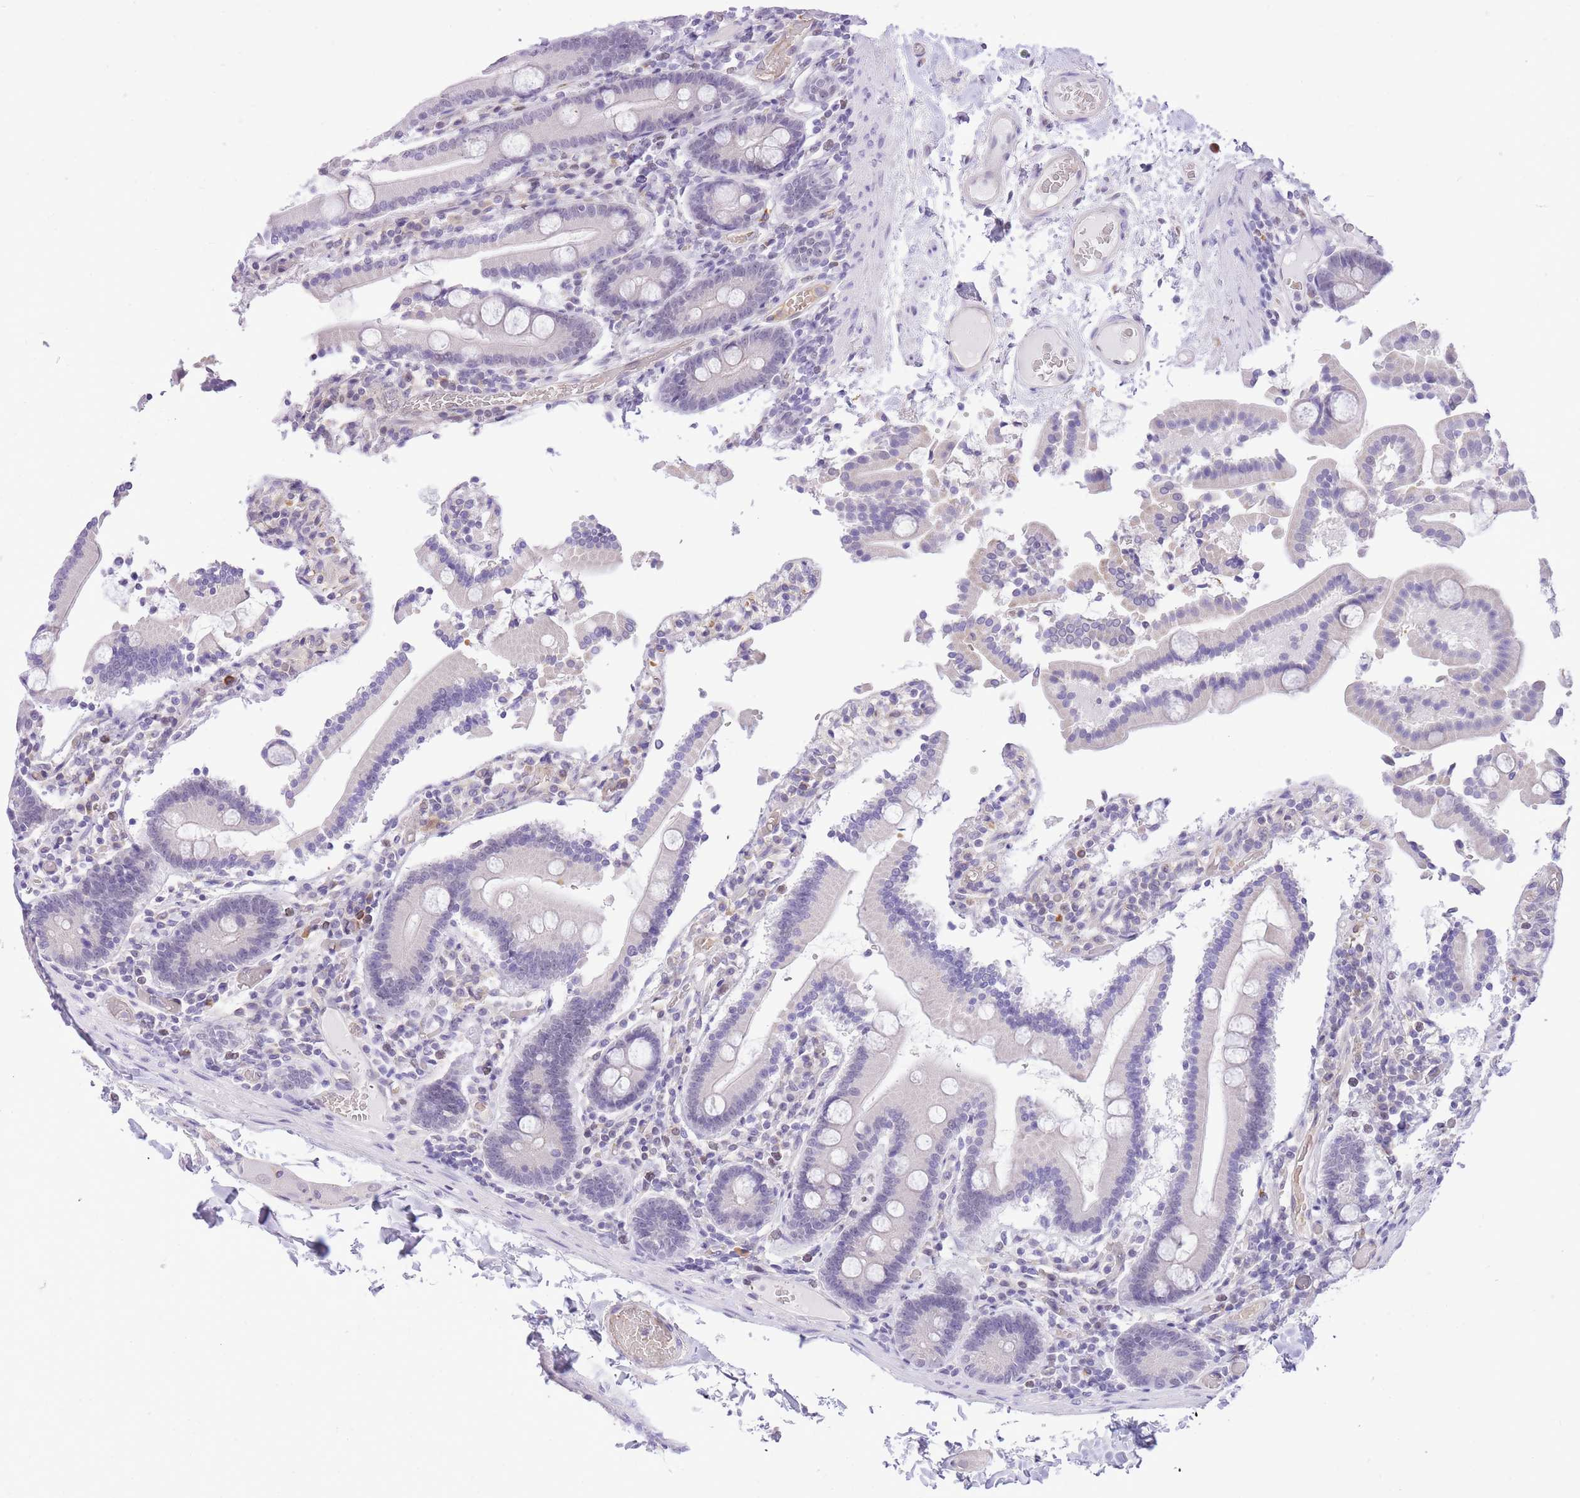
{"staining": {"intensity": "negative", "quantity": "none", "location": "none"}, "tissue": "duodenum", "cell_type": "Glandular cells", "image_type": "normal", "snomed": [{"axis": "morphology", "description": "Normal tissue, NOS"}, {"axis": "topography", "description": "Duodenum"}], "caption": "Immunohistochemical staining of unremarkable human duodenum exhibits no significant staining in glandular cells.", "gene": "MEIOSIN", "patient": {"sex": "male", "age": 55}}